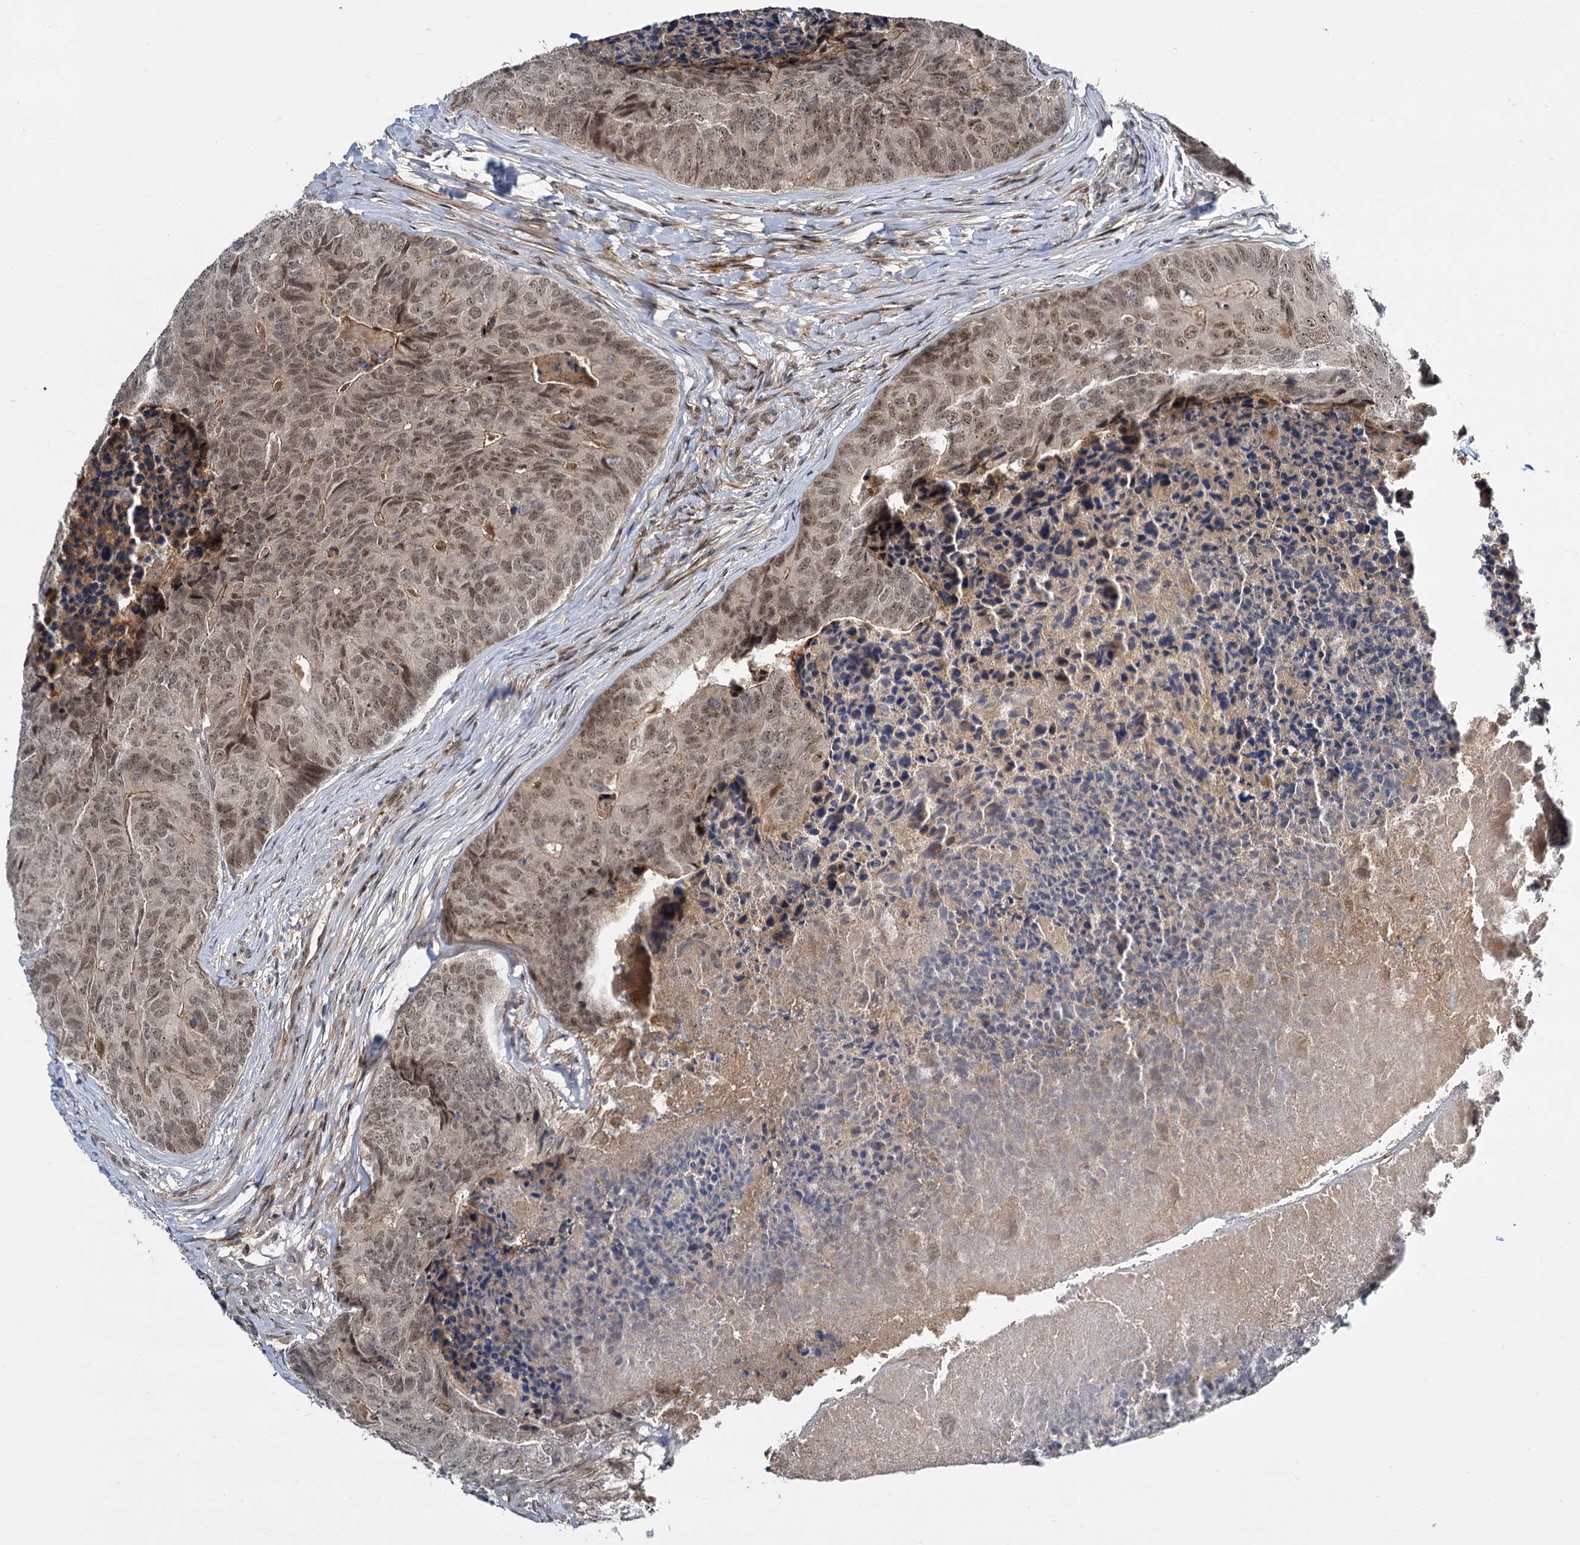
{"staining": {"intensity": "weak", "quantity": ">75%", "location": "nuclear"}, "tissue": "colorectal cancer", "cell_type": "Tumor cells", "image_type": "cancer", "snomed": [{"axis": "morphology", "description": "Adenocarcinoma, NOS"}, {"axis": "topography", "description": "Colon"}], "caption": "Colorectal cancer stained with a brown dye reveals weak nuclear positive positivity in approximately >75% of tumor cells.", "gene": "MBD6", "patient": {"sex": "female", "age": 67}}